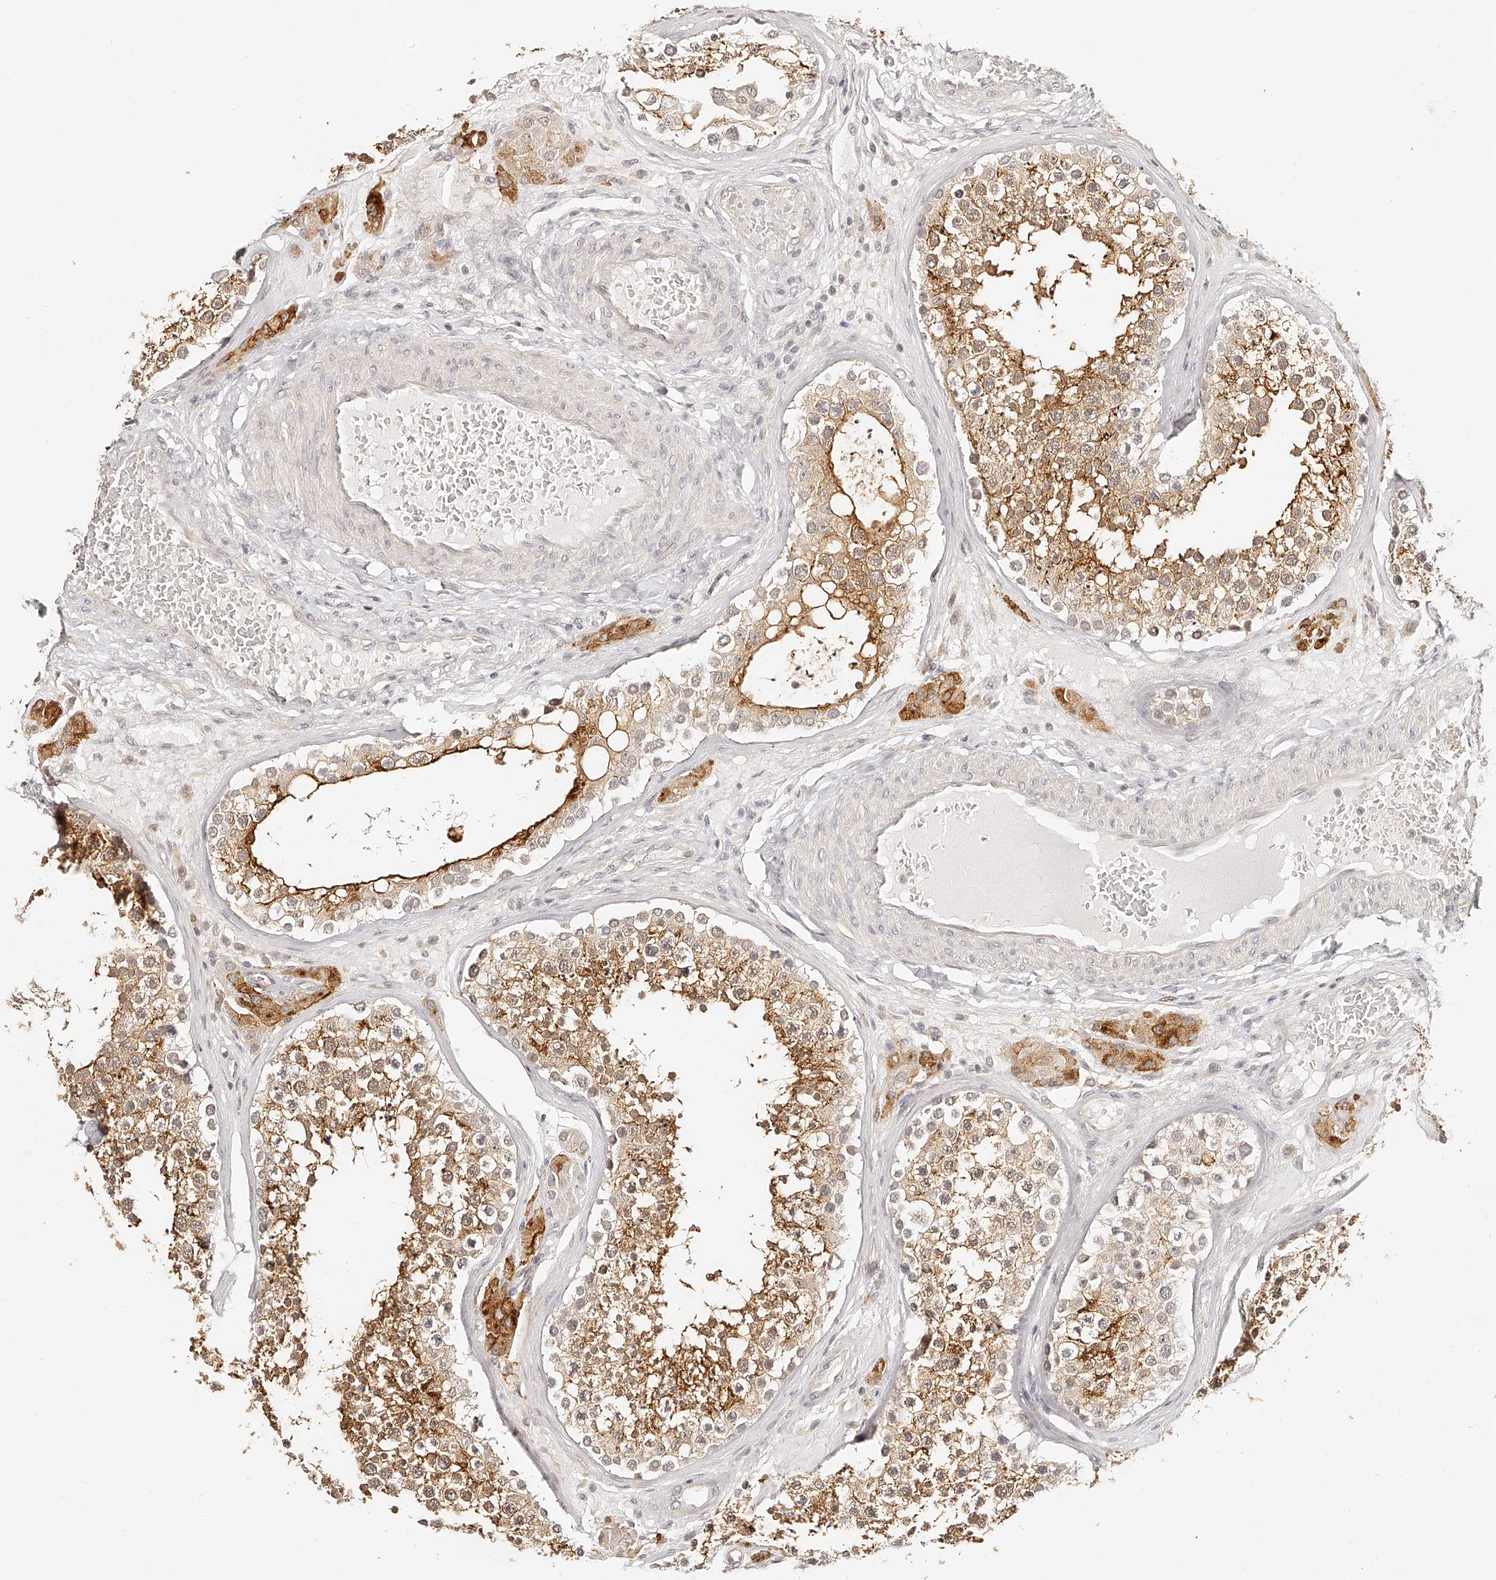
{"staining": {"intensity": "strong", "quantity": ">75%", "location": "cytoplasmic/membranous"}, "tissue": "testis", "cell_type": "Cells in seminiferous ducts", "image_type": "normal", "snomed": [{"axis": "morphology", "description": "Normal tissue, NOS"}, {"axis": "topography", "description": "Testis"}], "caption": "A high amount of strong cytoplasmic/membranous expression is appreciated in about >75% of cells in seminiferous ducts in unremarkable testis. (DAB (3,3'-diaminobenzidine) = brown stain, brightfield microscopy at high magnification).", "gene": "ZNF789", "patient": {"sex": "male", "age": 46}}